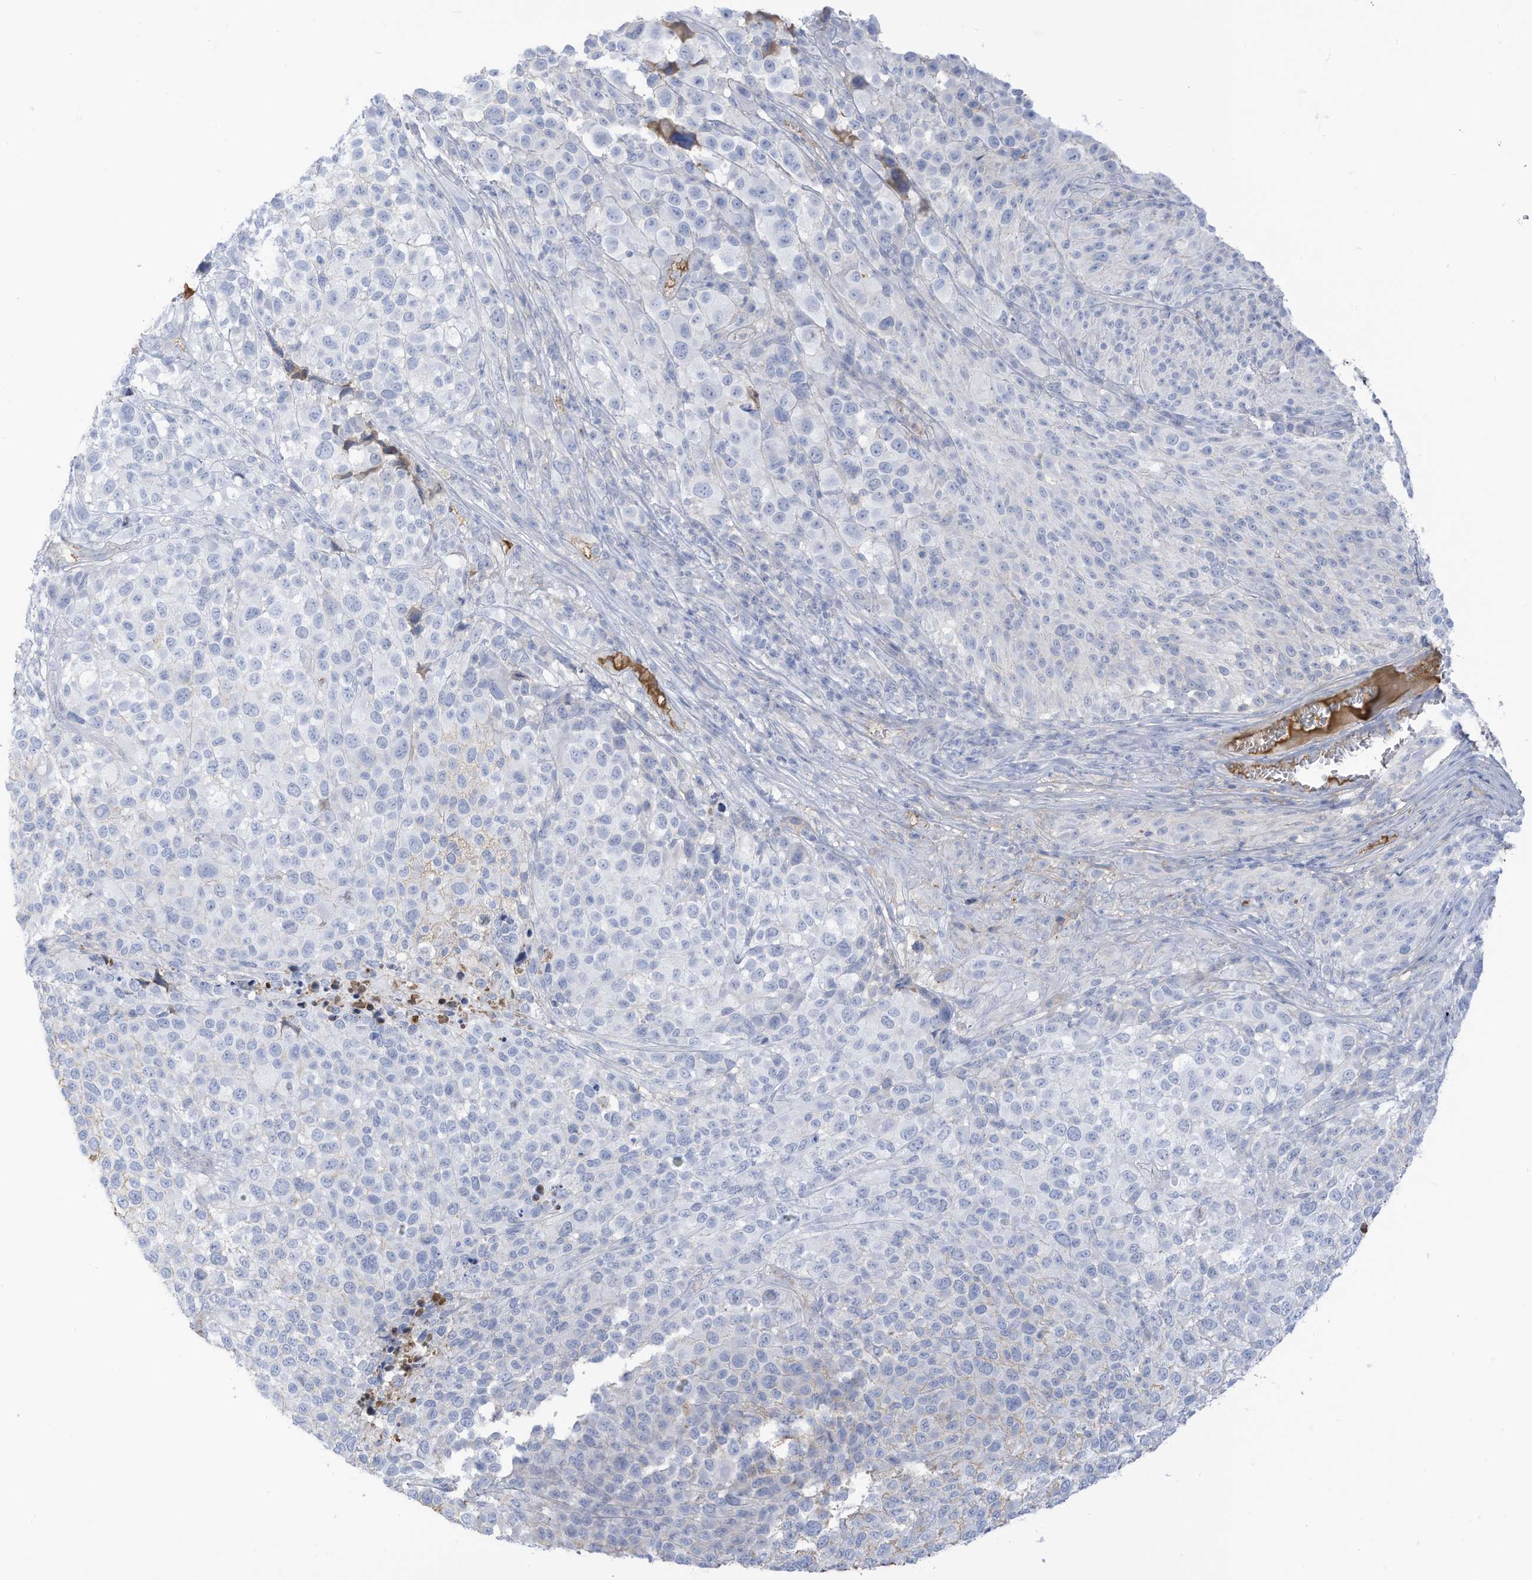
{"staining": {"intensity": "negative", "quantity": "none", "location": "none"}, "tissue": "melanoma", "cell_type": "Tumor cells", "image_type": "cancer", "snomed": [{"axis": "morphology", "description": "Malignant melanoma, NOS"}, {"axis": "topography", "description": "Skin of trunk"}], "caption": "Tumor cells show no significant protein expression in melanoma.", "gene": "HSD17B13", "patient": {"sex": "male", "age": 71}}